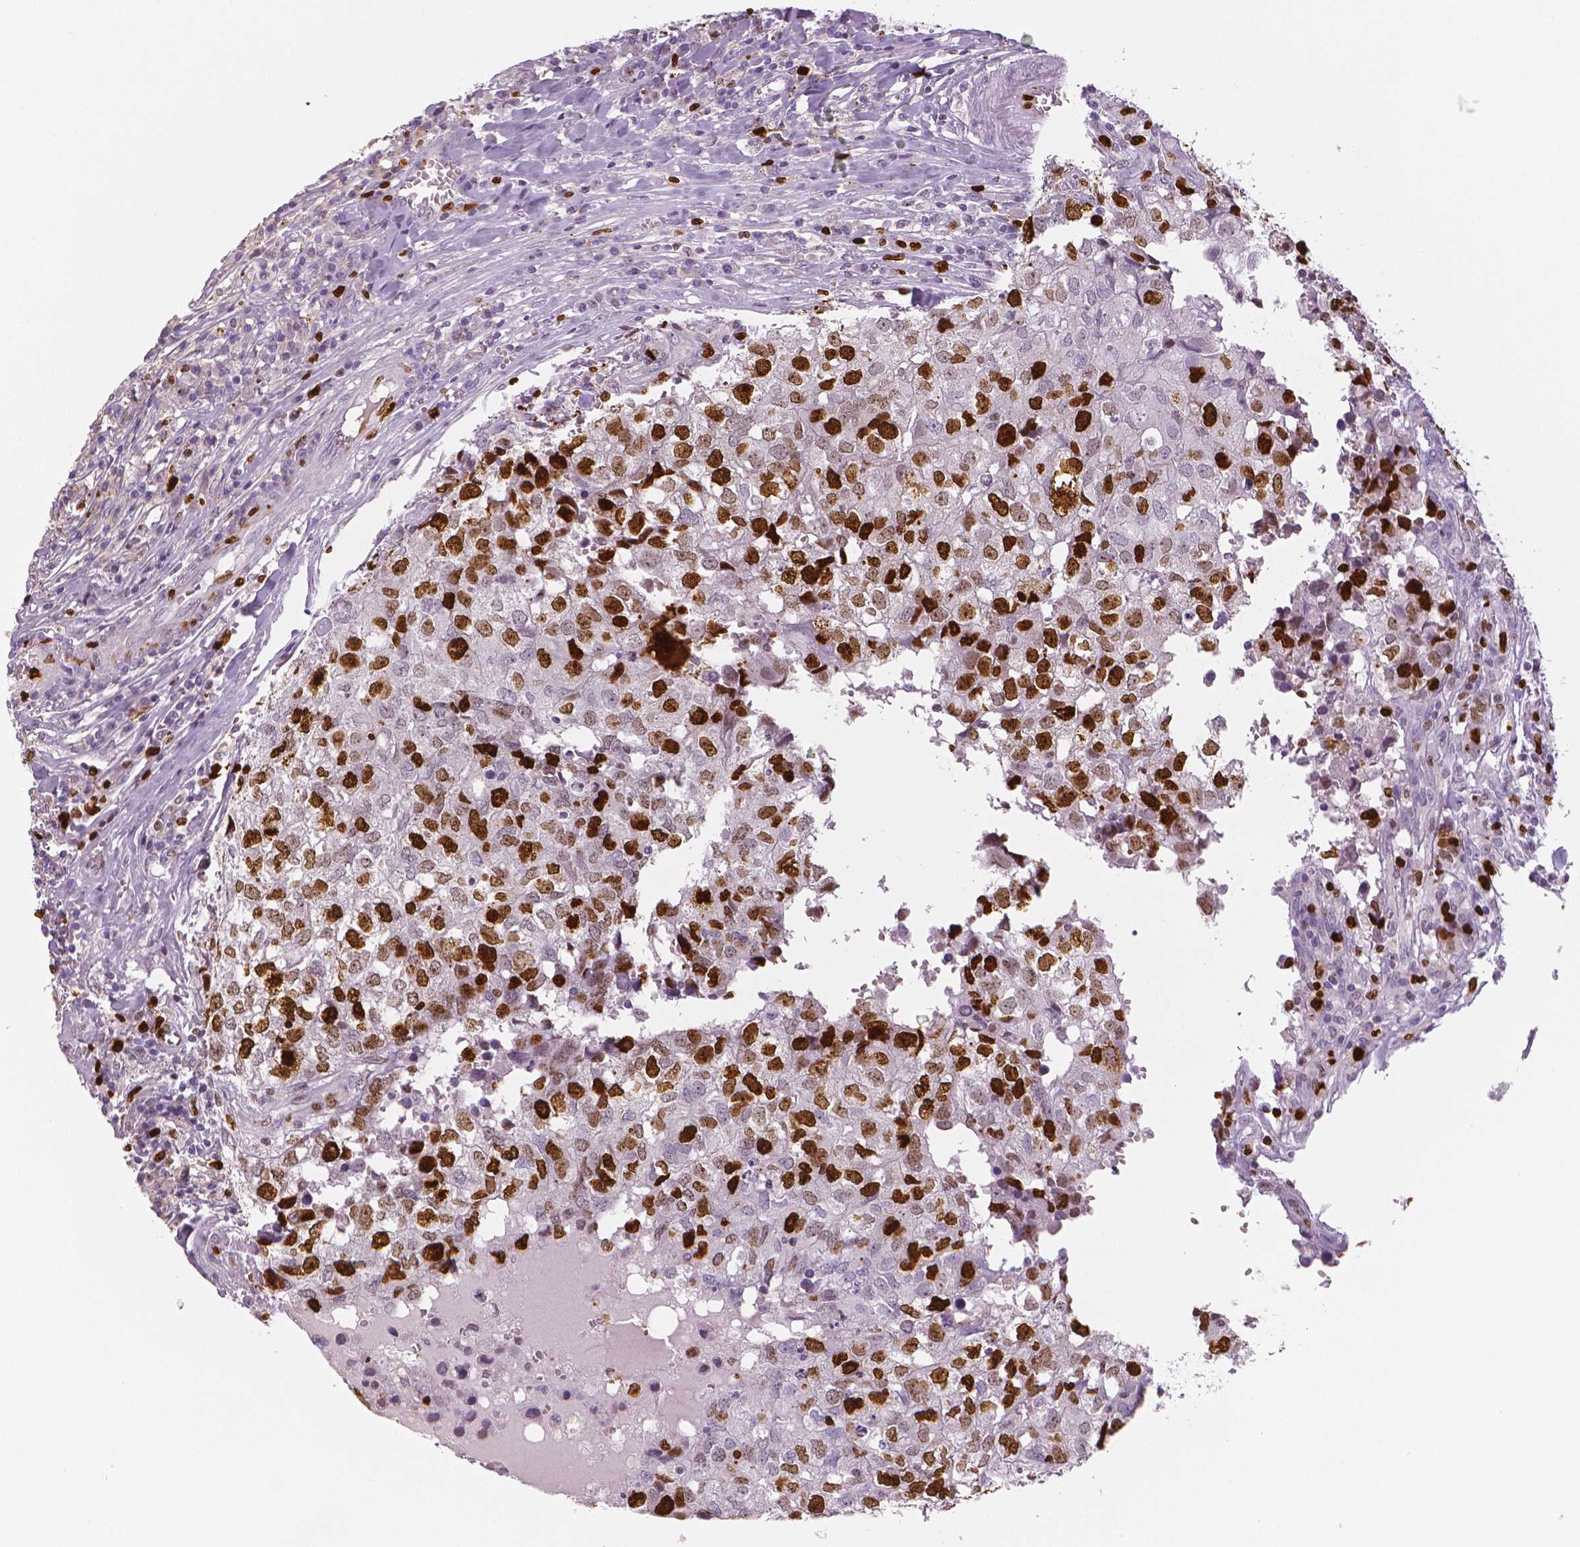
{"staining": {"intensity": "strong", "quantity": "25%-75%", "location": "nuclear"}, "tissue": "breast cancer", "cell_type": "Tumor cells", "image_type": "cancer", "snomed": [{"axis": "morphology", "description": "Duct carcinoma"}, {"axis": "topography", "description": "Breast"}], "caption": "Breast cancer stained with DAB immunohistochemistry displays high levels of strong nuclear staining in about 25%-75% of tumor cells. (brown staining indicates protein expression, while blue staining denotes nuclei).", "gene": "MKI67", "patient": {"sex": "female", "age": 30}}